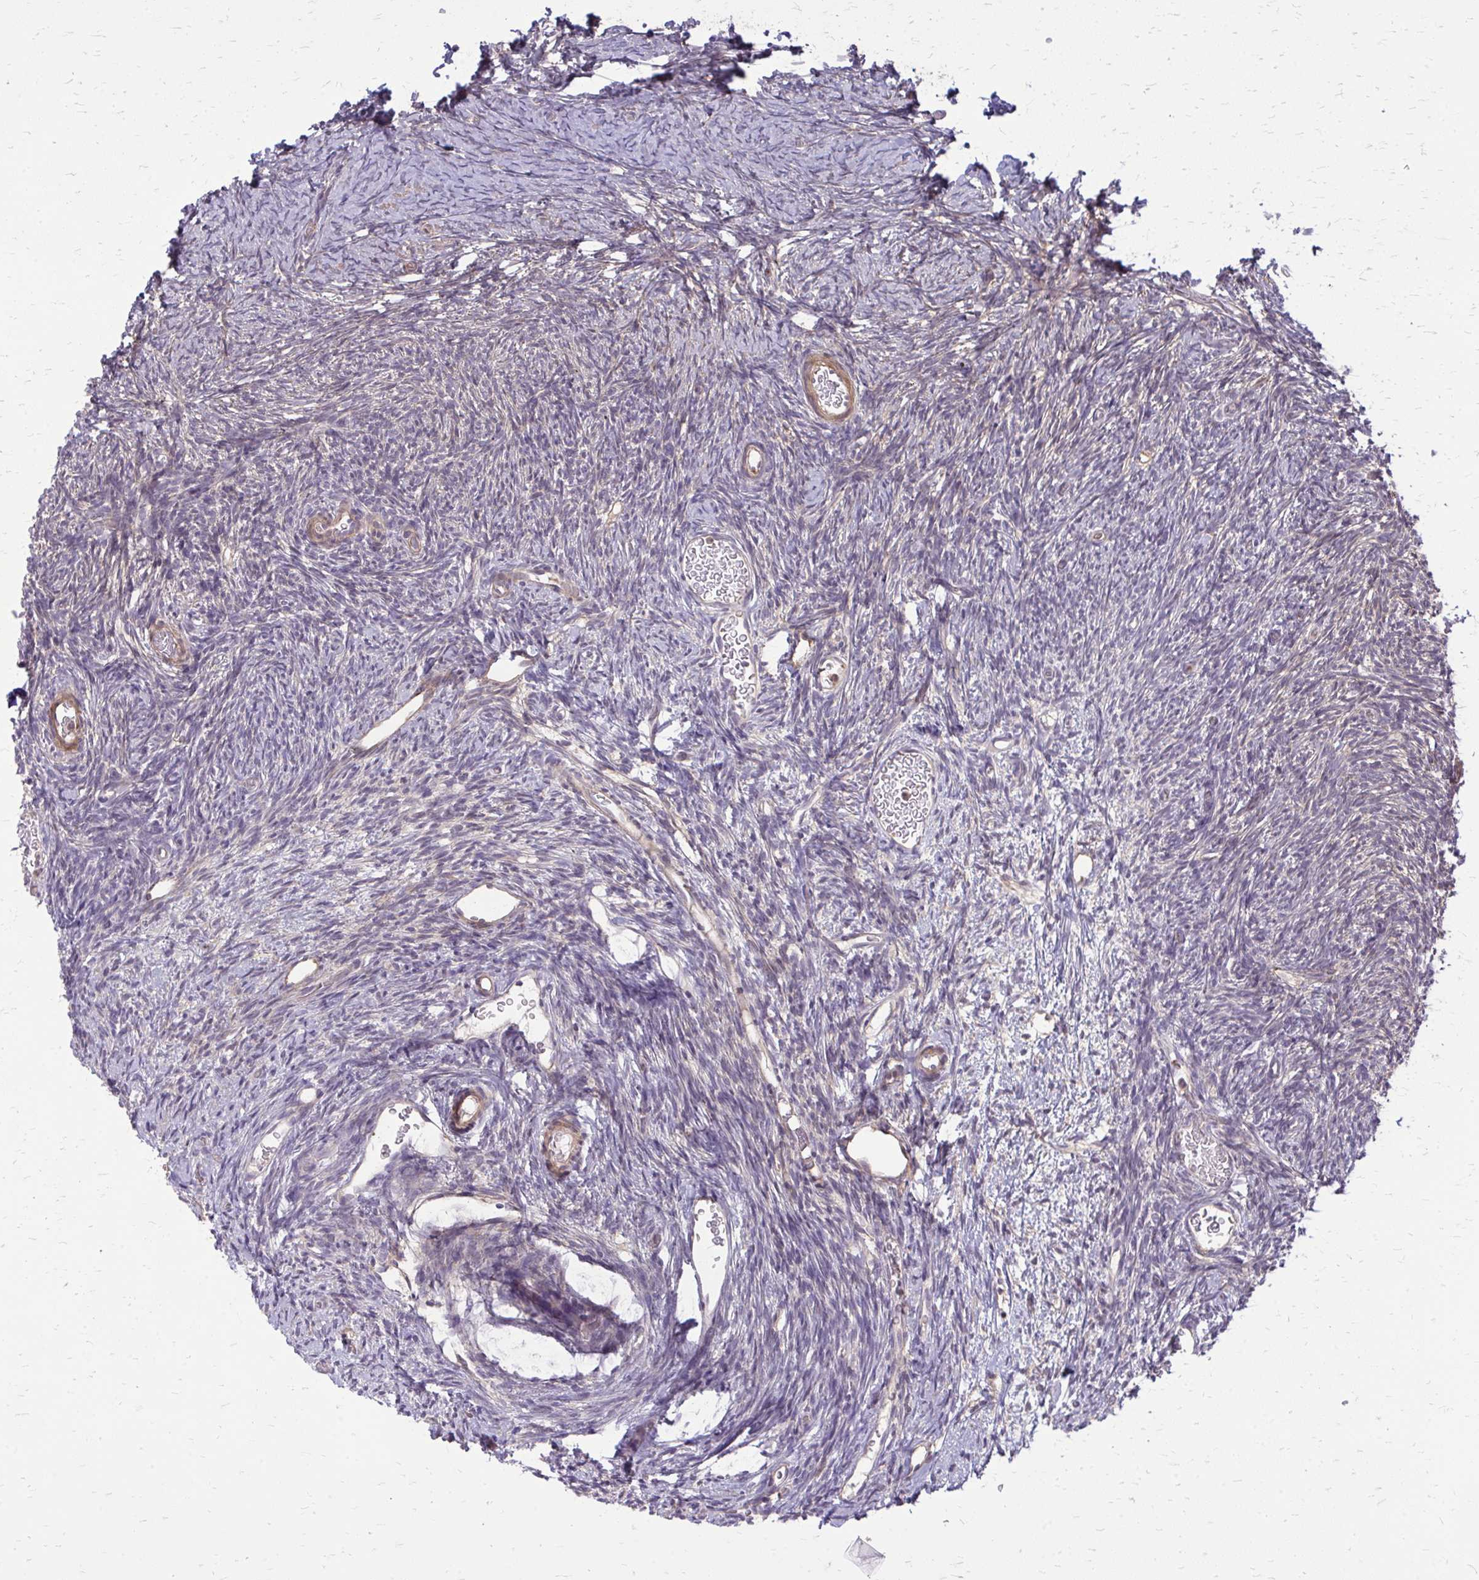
{"staining": {"intensity": "negative", "quantity": "none", "location": "none"}, "tissue": "ovary", "cell_type": "Follicle cells", "image_type": "normal", "snomed": [{"axis": "morphology", "description": "Normal tissue, NOS"}, {"axis": "topography", "description": "Ovary"}], "caption": "Ovary stained for a protein using immunohistochemistry displays no staining follicle cells.", "gene": "OXNAD1", "patient": {"sex": "female", "age": 39}}